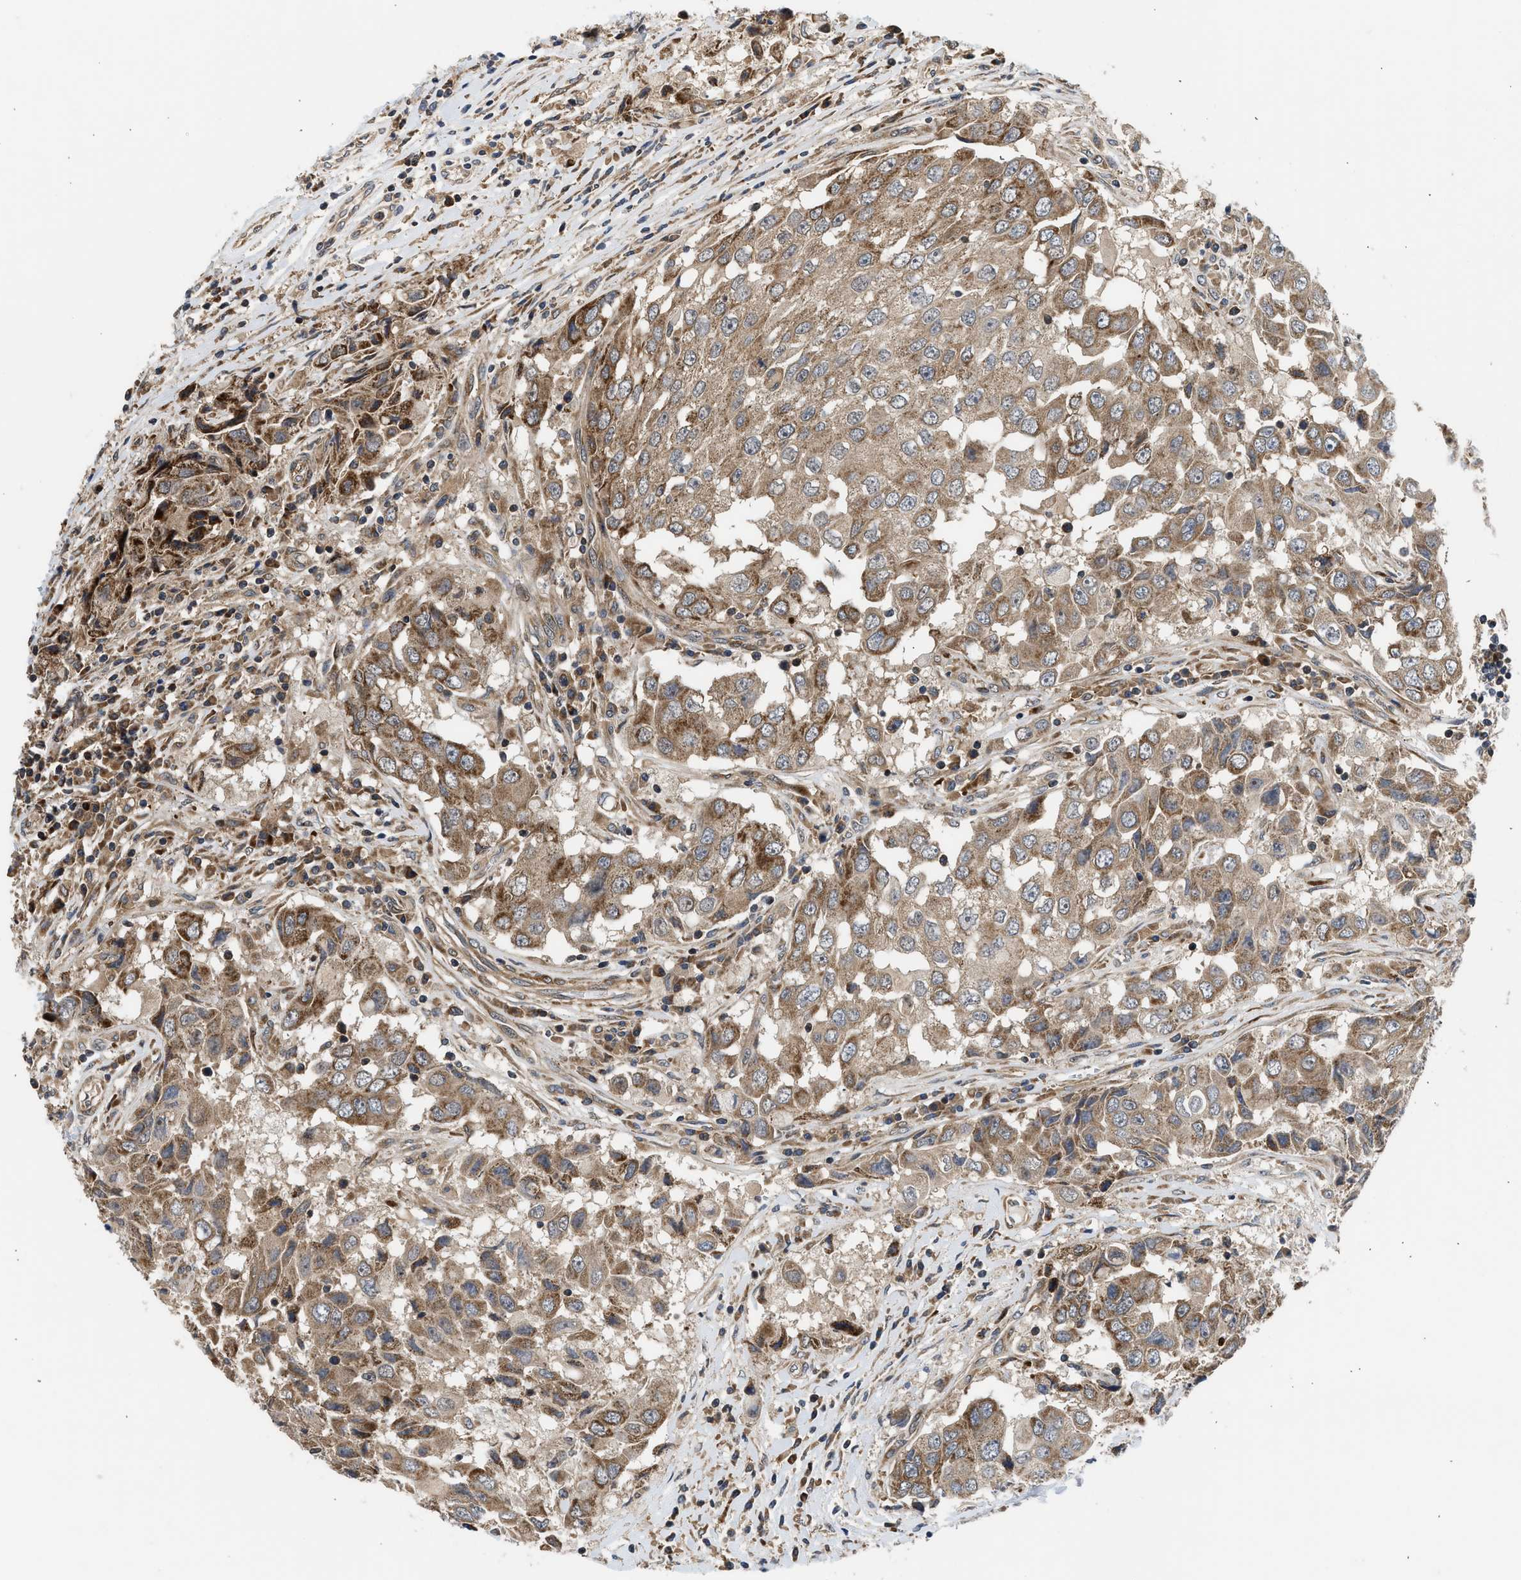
{"staining": {"intensity": "moderate", "quantity": ">75%", "location": "cytoplasmic/membranous"}, "tissue": "breast cancer", "cell_type": "Tumor cells", "image_type": "cancer", "snomed": [{"axis": "morphology", "description": "Duct carcinoma"}, {"axis": "topography", "description": "Breast"}], "caption": "High-power microscopy captured an immunohistochemistry histopathology image of breast cancer (infiltrating ductal carcinoma), revealing moderate cytoplasmic/membranous staining in approximately >75% of tumor cells.", "gene": "POLG2", "patient": {"sex": "female", "age": 27}}